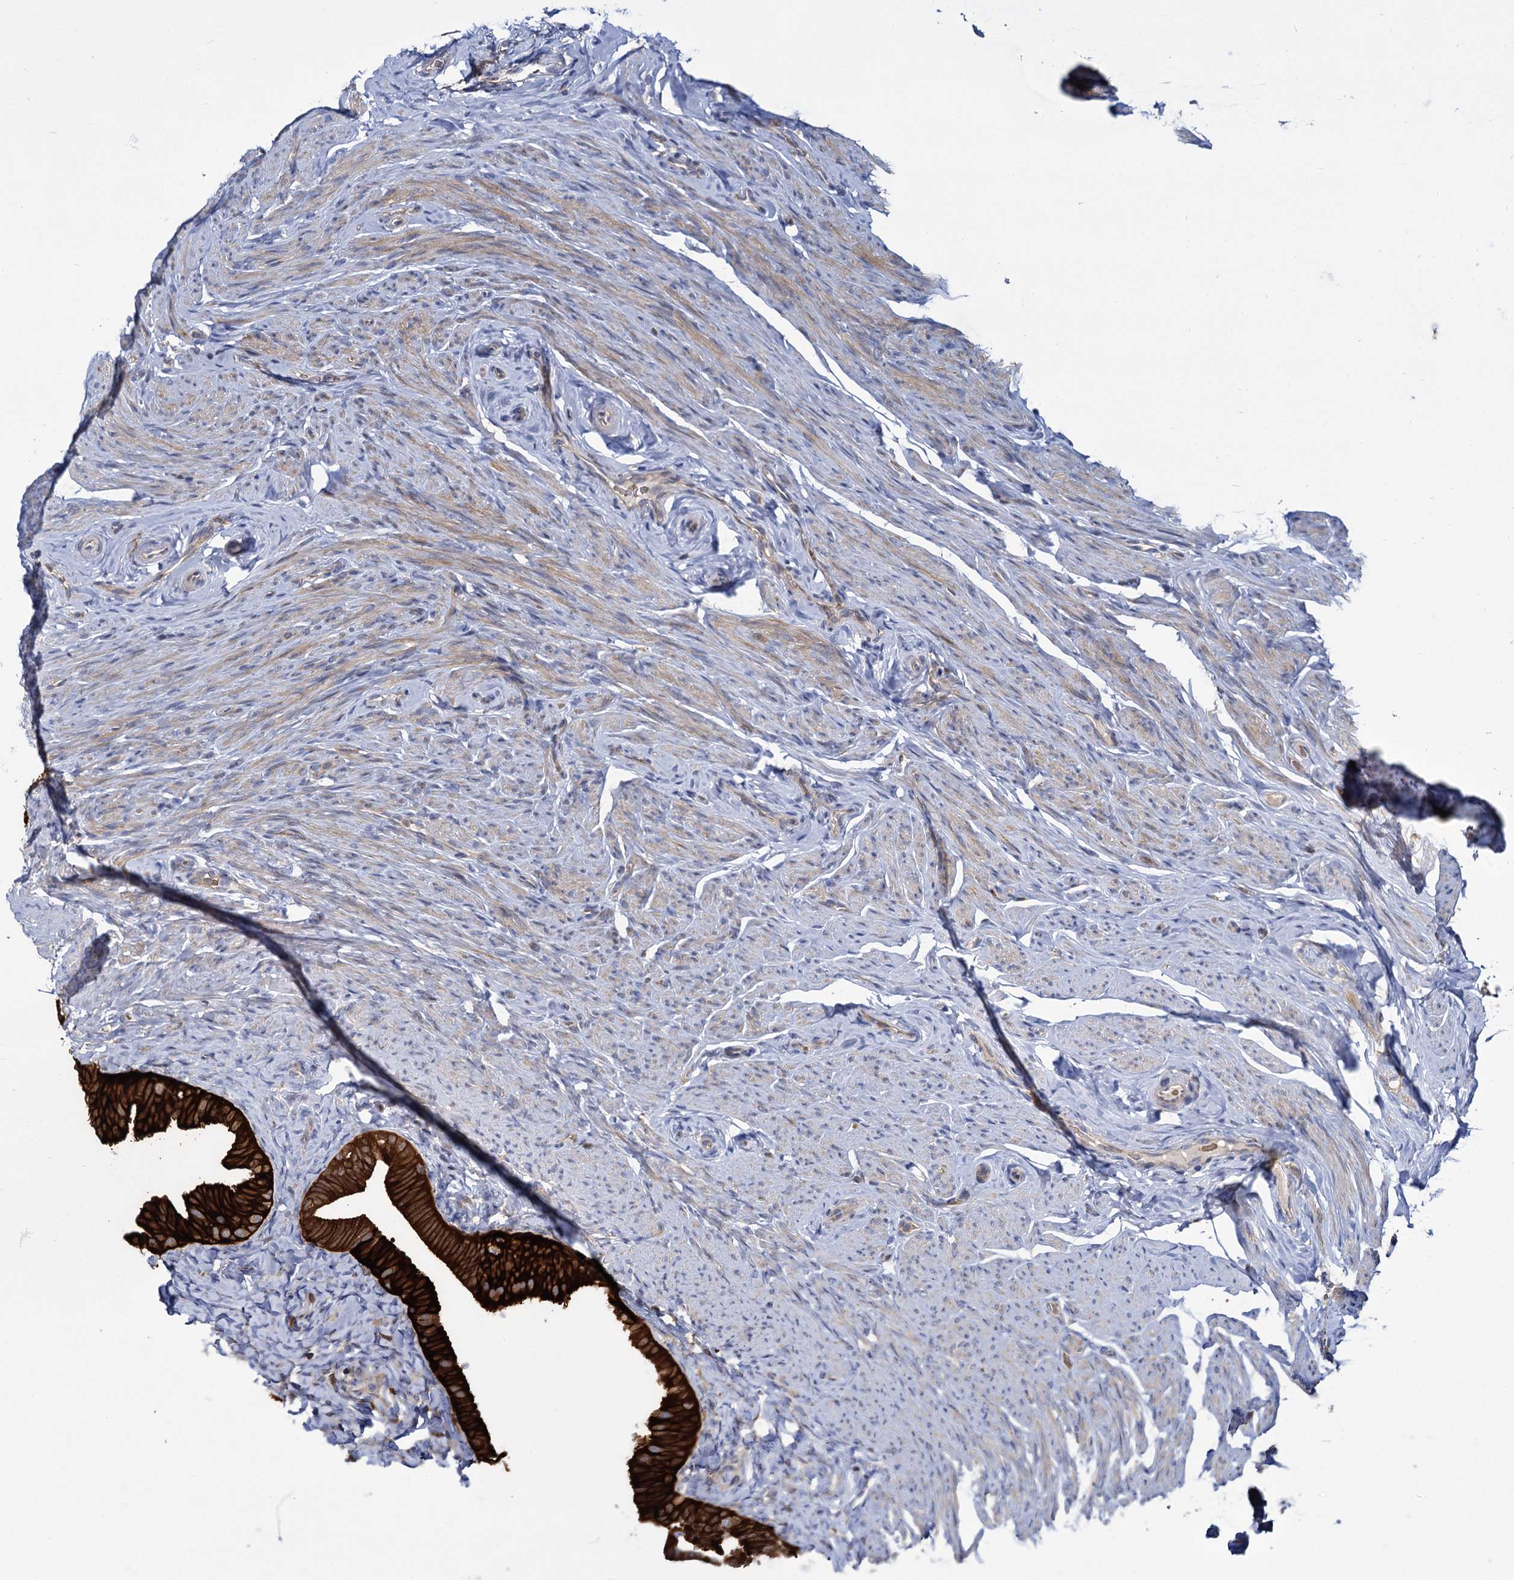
{"staining": {"intensity": "strong", "quantity": ">75%", "location": "cytoplasmic/membranous"}, "tissue": "fallopian tube", "cell_type": "Glandular cells", "image_type": "normal", "snomed": [{"axis": "morphology", "description": "Normal tissue, NOS"}, {"axis": "topography", "description": "Fallopian tube"}], "caption": "Strong cytoplasmic/membranous staining for a protein is identified in approximately >75% of glandular cells of unremarkable fallopian tube using IHC.", "gene": "GCLC", "patient": {"sex": "female", "age": 39}}